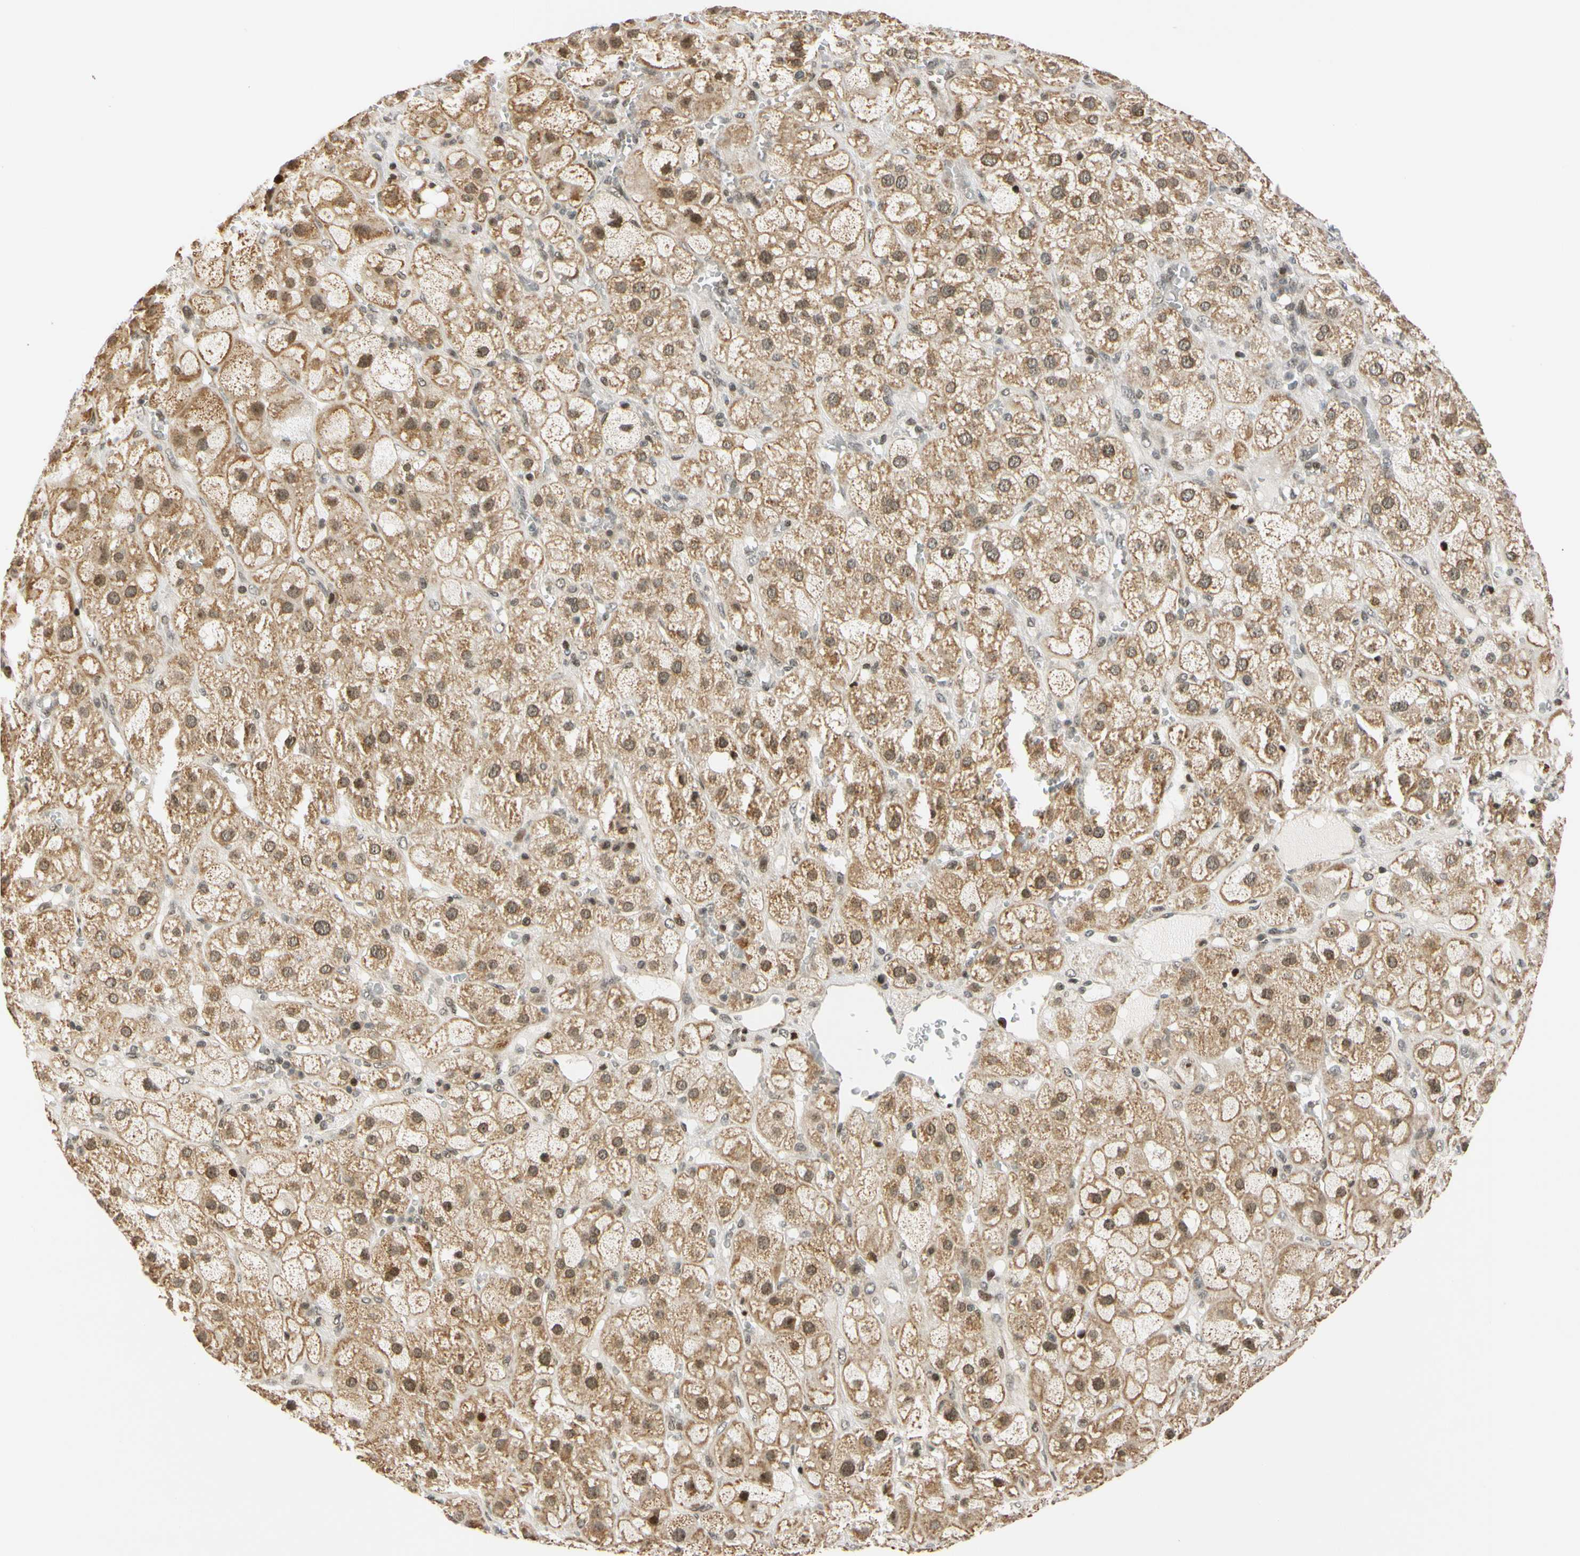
{"staining": {"intensity": "moderate", "quantity": ">75%", "location": "cytoplasmic/membranous,nuclear"}, "tissue": "adrenal gland", "cell_type": "Glandular cells", "image_type": "normal", "snomed": [{"axis": "morphology", "description": "Normal tissue, NOS"}, {"axis": "topography", "description": "Adrenal gland"}], "caption": "An image of adrenal gland stained for a protein exhibits moderate cytoplasmic/membranous,nuclear brown staining in glandular cells. The staining was performed using DAB, with brown indicating positive protein expression. Nuclei are stained blue with hematoxylin.", "gene": "CDK7", "patient": {"sex": "female", "age": 47}}